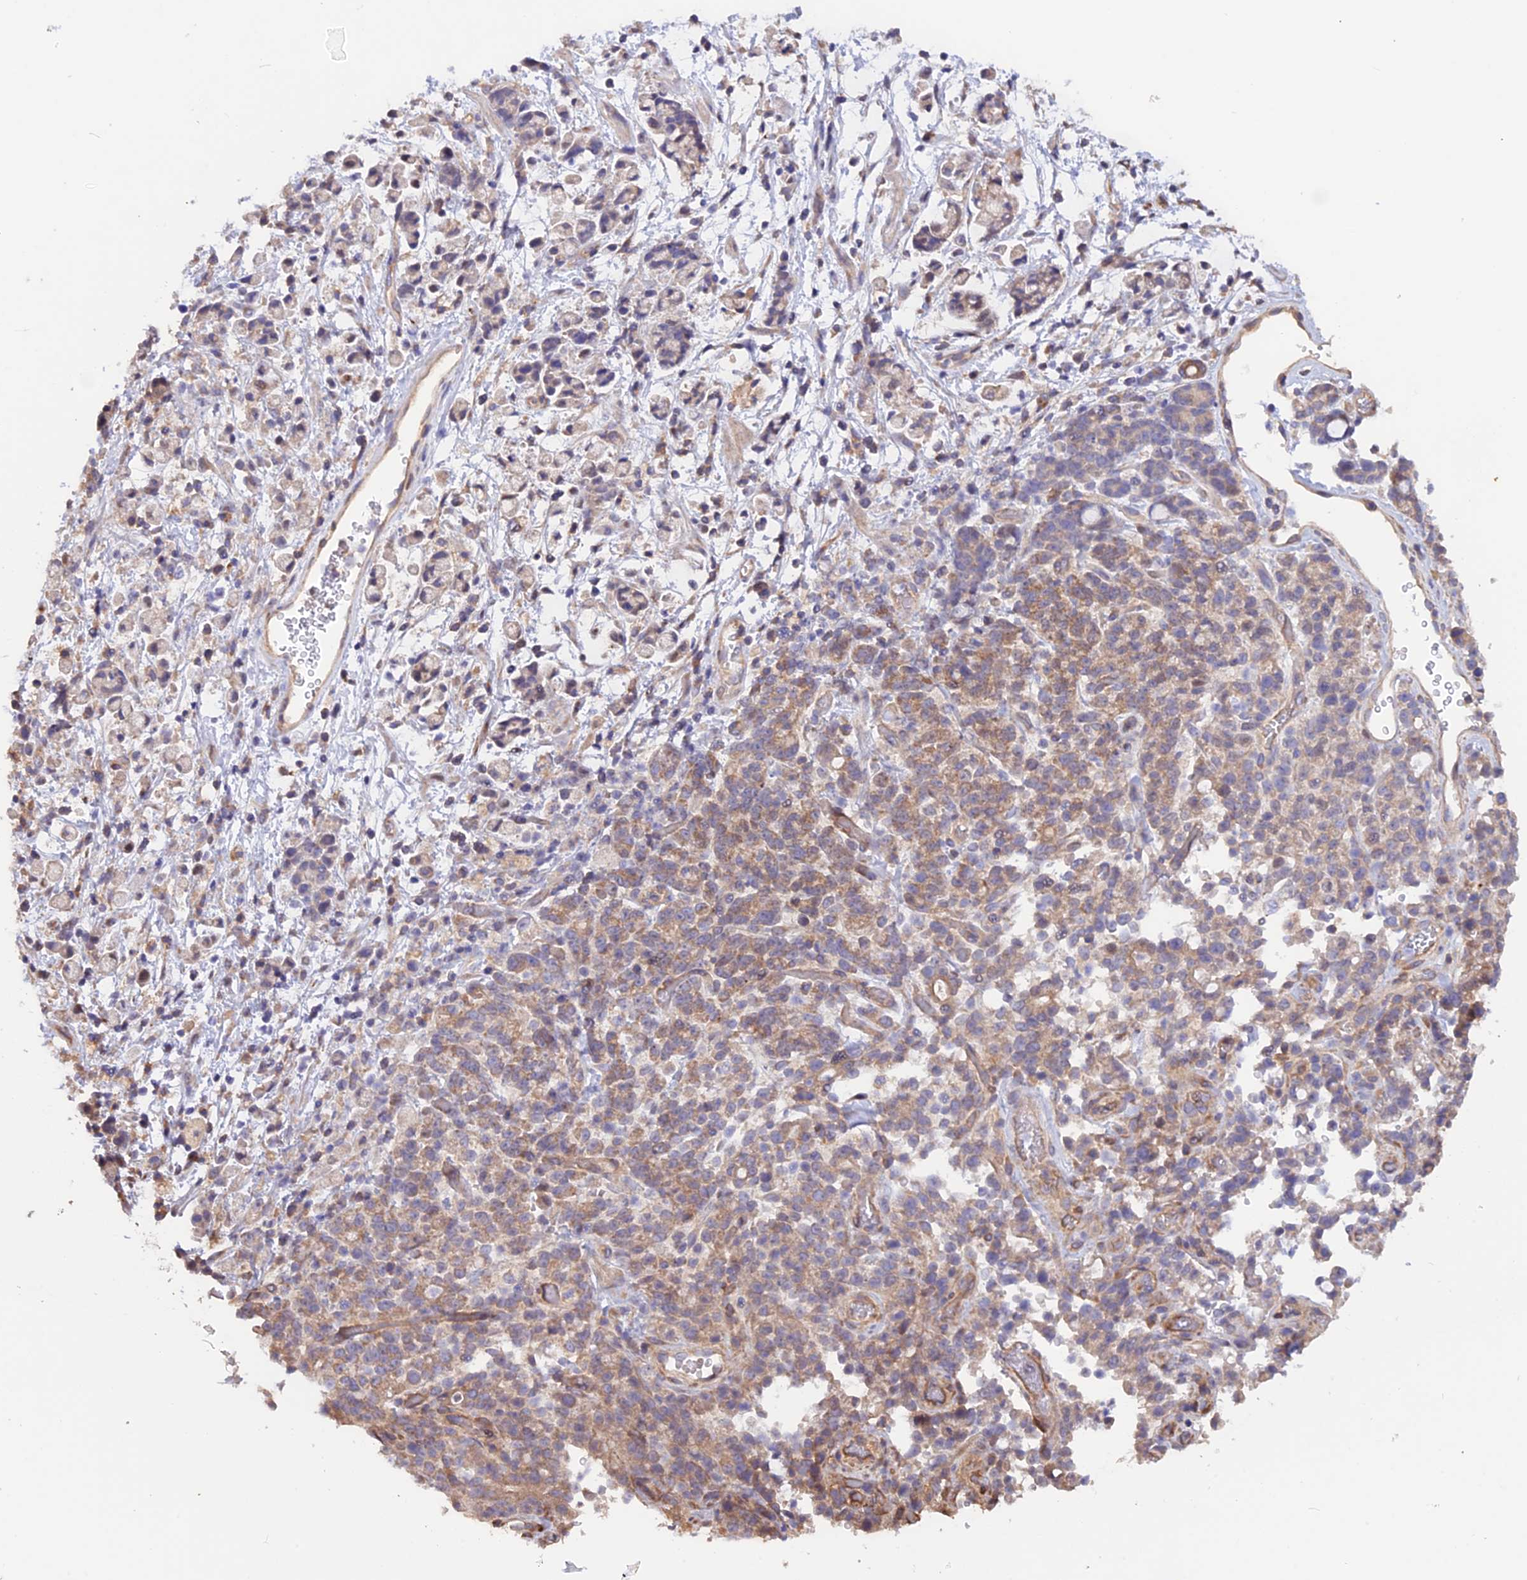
{"staining": {"intensity": "moderate", "quantity": ">75%", "location": "cytoplasmic/membranous"}, "tissue": "stomach cancer", "cell_type": "Tumor cells", "image_type": "cancer", "snomed": [{"axis": "morphology", "description": "Adenocarcinoma, NOS"}, {"axis": "topography", "description": "Stomach"}], "caption": "Adenocarcinoma (stomach) stained with DAB immunohistochemistry displays medium levels of moderate cytoplasmic/membranous staining in approximately >75% of tumor cells.", "gene": "HYCC1", "patient": {"sex": "female", "age": 60}}